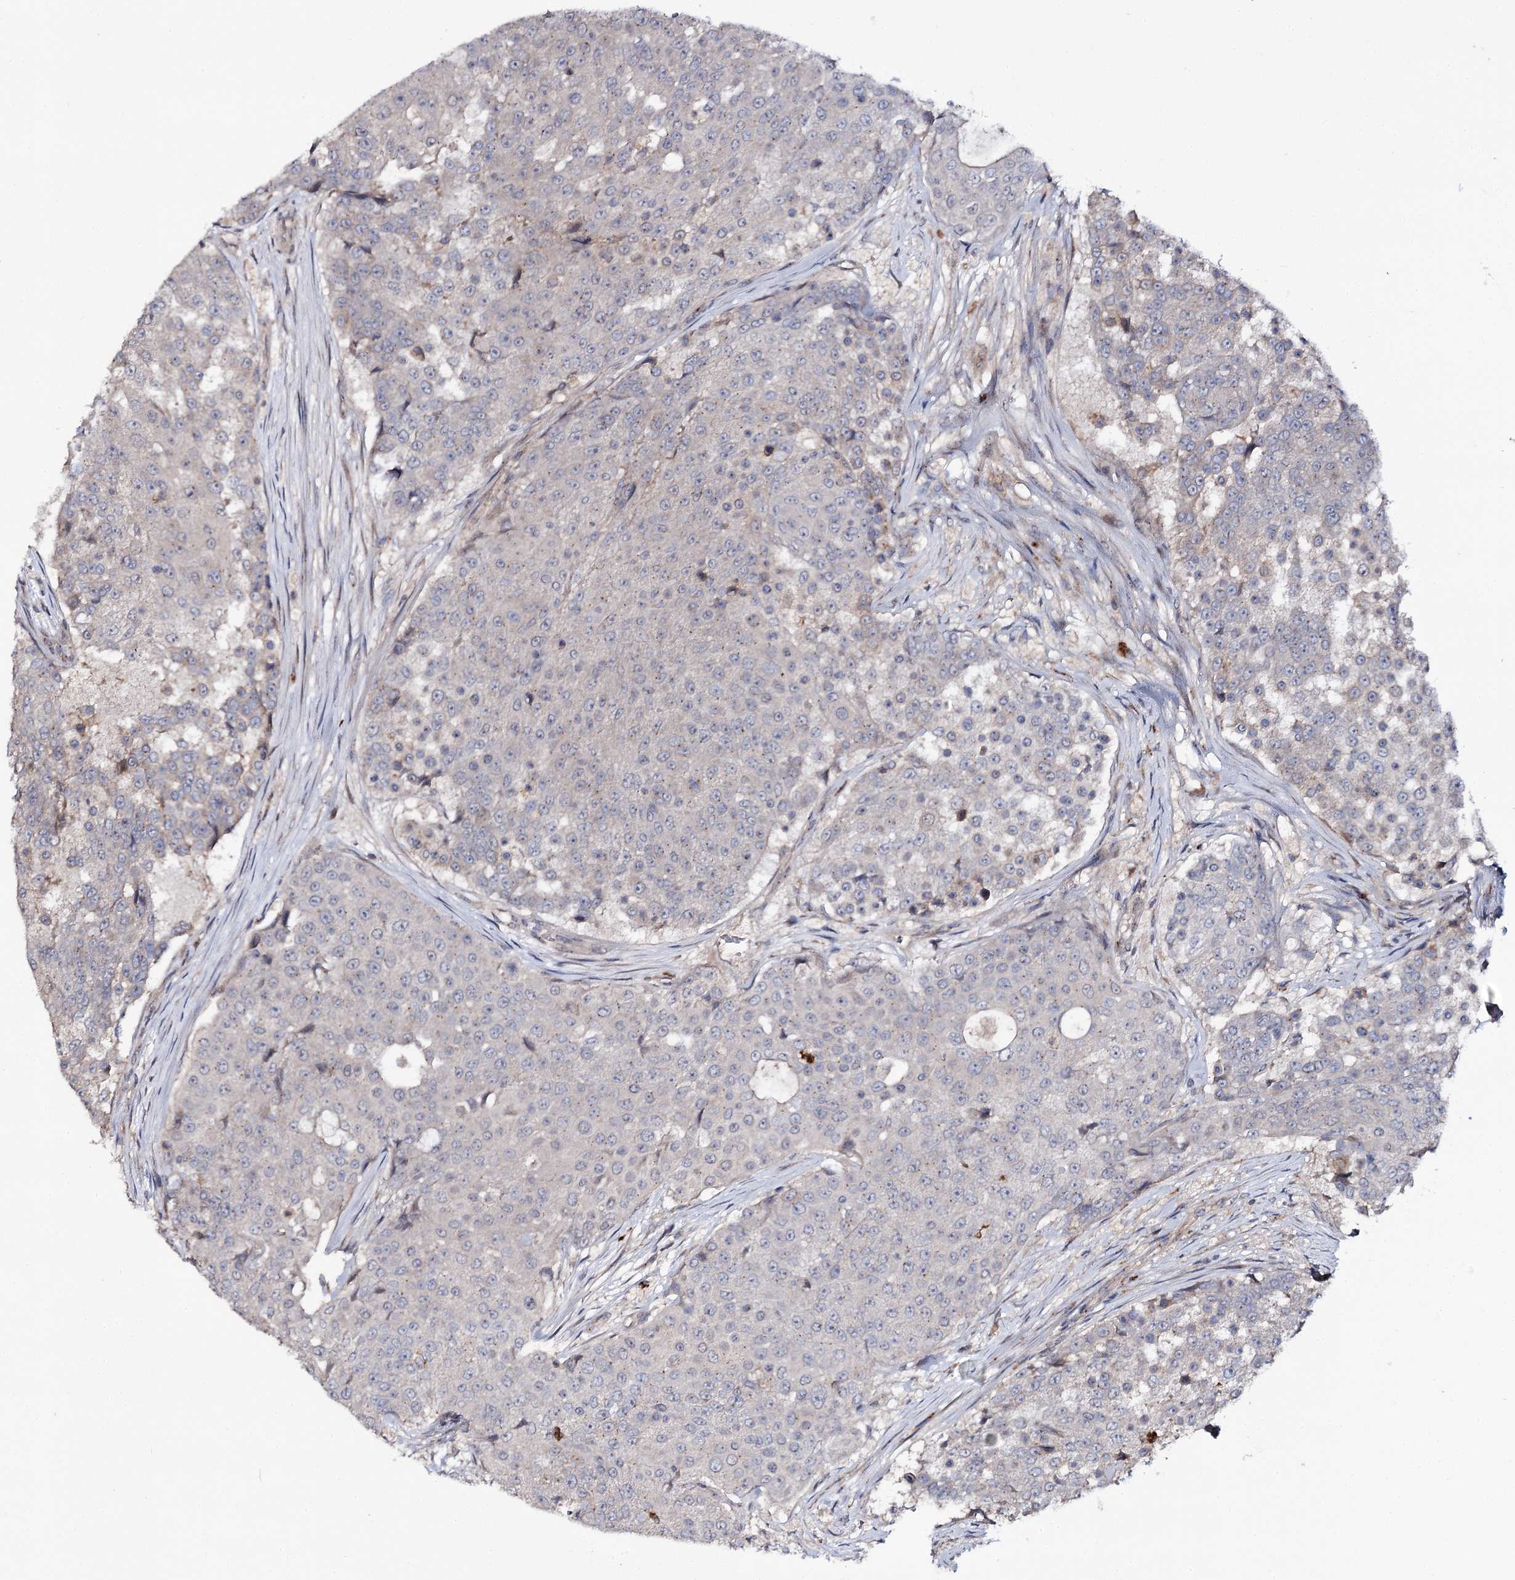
{"staining": {"intensity": "negative", "quantity": "none", "location": "none"}, "tissue": "urothelial cancer", "cell_type": "Tumor cells", "image_type": "cancer", "snomed": [{"axis": "morphology", "description": "Urothelial carcinoma, High grade"}, {"axis": "topography", "description": "Urinary bladder"}], "caption": "Immunohistochemical staining of urothelial carcinoma (high-grade) reveals no significant positivity in tumor cells.", "gene": "MINDY3", "patient": {"sex": "female", "age": 63}}